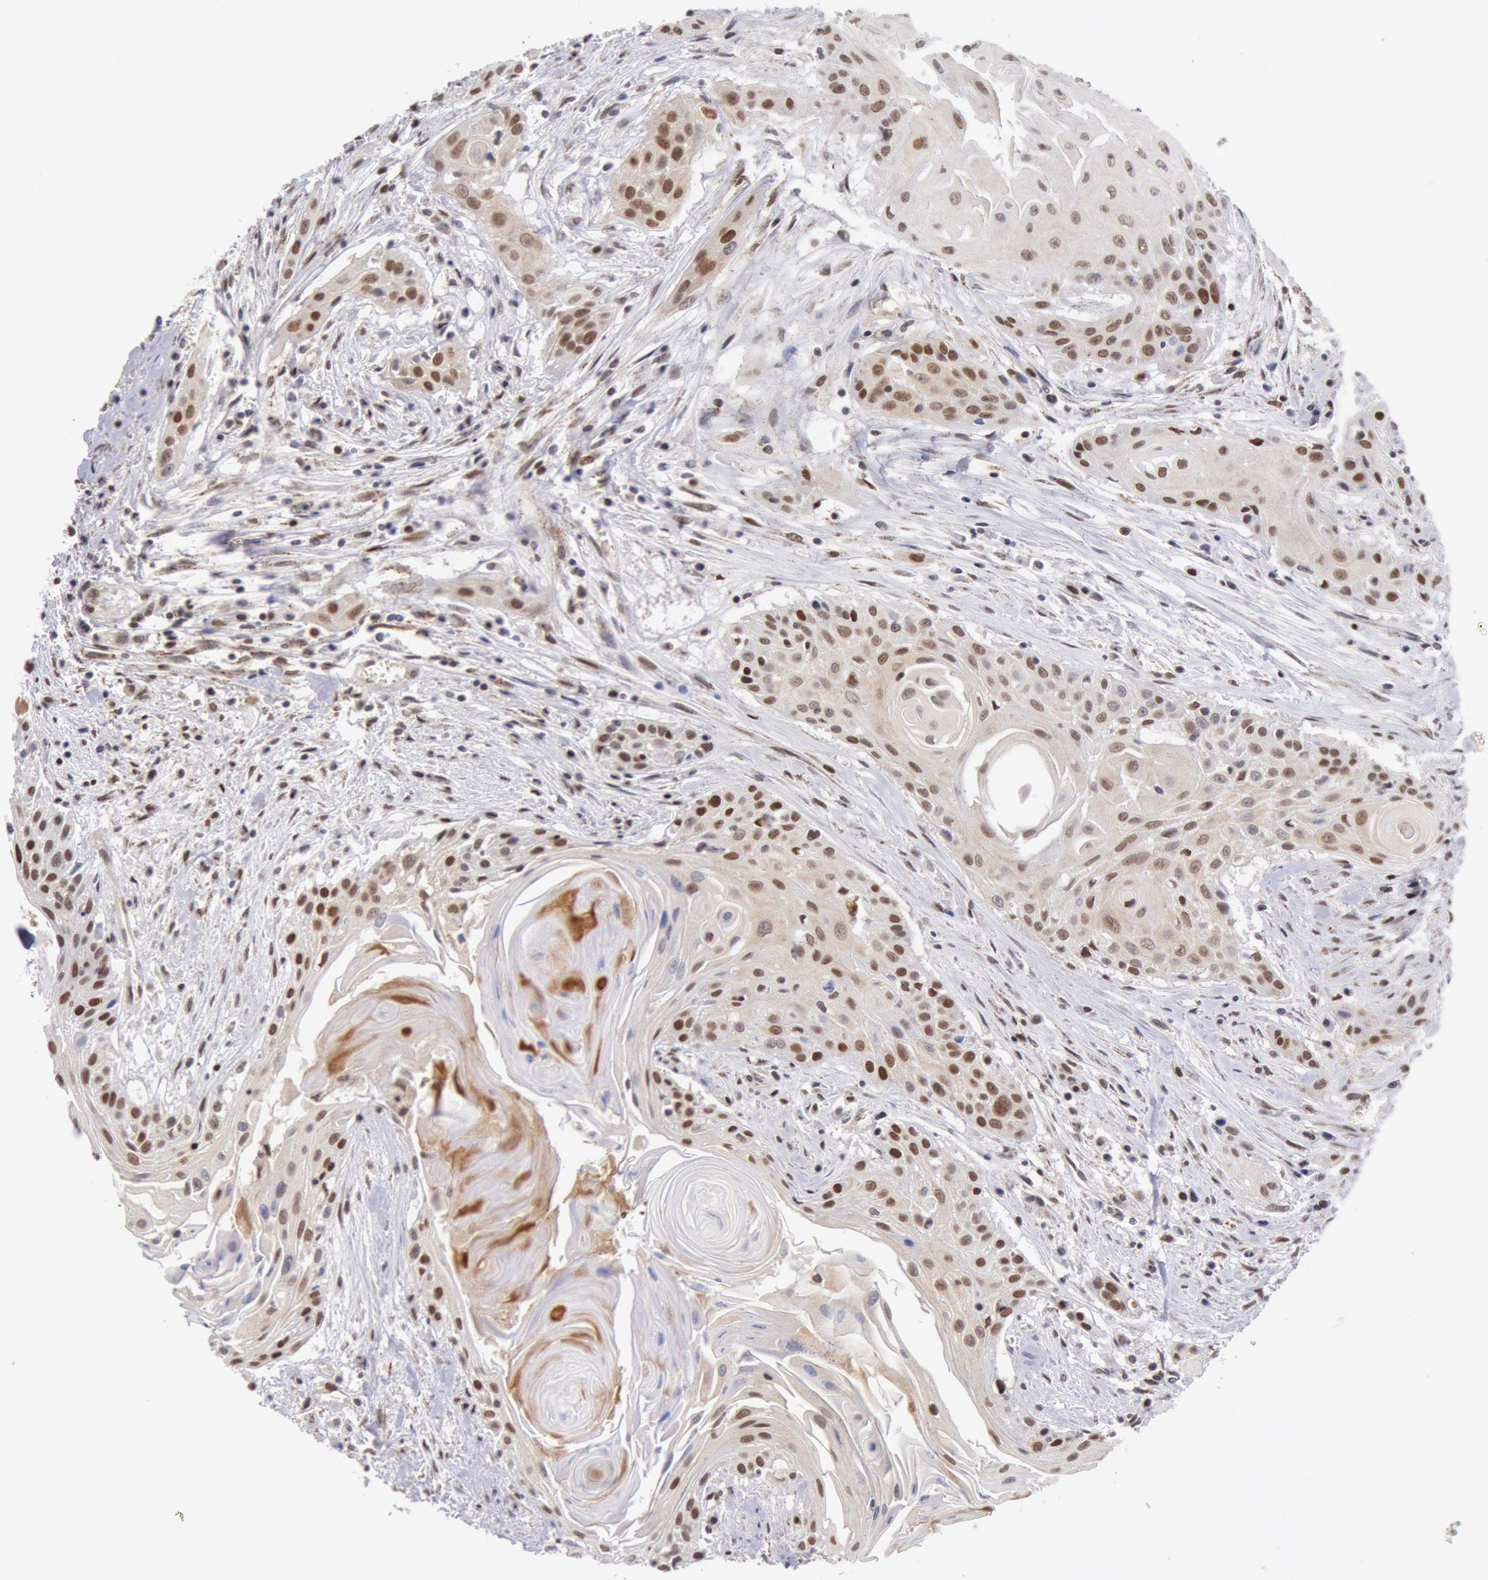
{"staining": {"intensity": "moderate", "quantity": ">75%", "location": "nuclear"}, "tissue": "head and neck cancer", "cell_type": "Tumor cells", "image_type": "cancer", "snomed": [{"axis": "morphology", "description": "Squamous cell carcinoma, NOS"}, {"axis": "morphology", "description": "Squamous cell carcinoma, metastatic, NOS"}, {"axis": "topography", "description": "Lymph node"}, {"axis": "topography", "description": "Salivary gland"}, {"axis": "topography", "description": "Head-Neck"}], "caption": "Protein staining demonstrates moderate nuclear staining in approximately >75% of tumor cells in head and neck cancer. Using DAB (brown) and hematoxylin (blue) stains, captured at high magnification using brightfield microscopy.", "gene": "CDKN2B", "patient": {"sex": "female", "age": 74}}